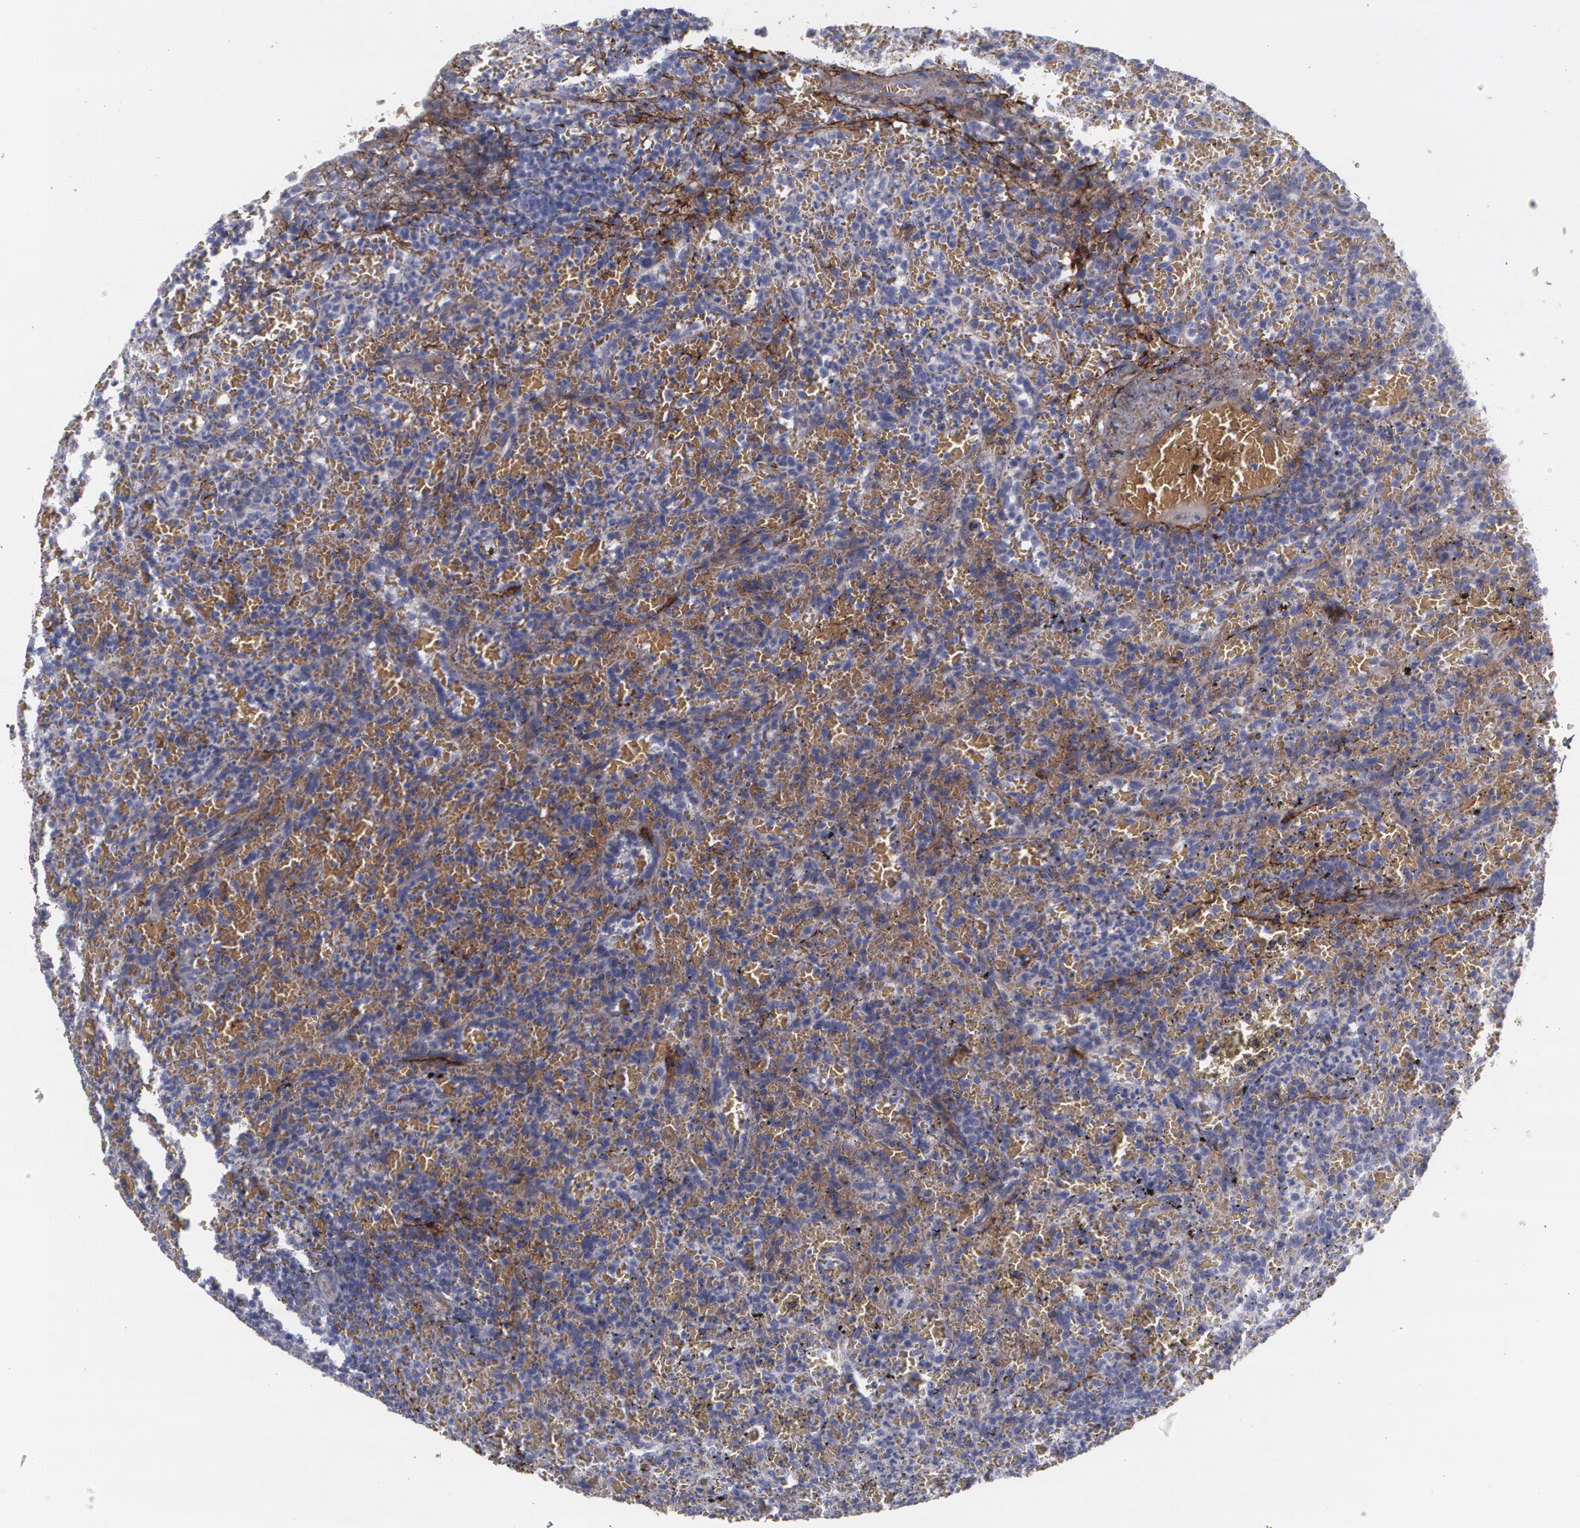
{"staining": {"intensity": "weak", "quantity": "<25%", "location": "cytoplasmic/membranous"}, "tissue": "lymphoma", "cell_type": "Tumor cells", "image_type": "cancer", "snomed": [{"axis": "morphology", "description": "Malignant lymphoma, non-Hodgkin's type, Low grade"}, {"axis": "topography", "description": "Spleen"}], "caption": "Immunohistochemical staining of human low-grade malignant lymphoma, non-Hodgkin's type displays no significant staining in tumor cells.", "gene": "FBLN1", "patient": {"sex": "female", "age": 64}}